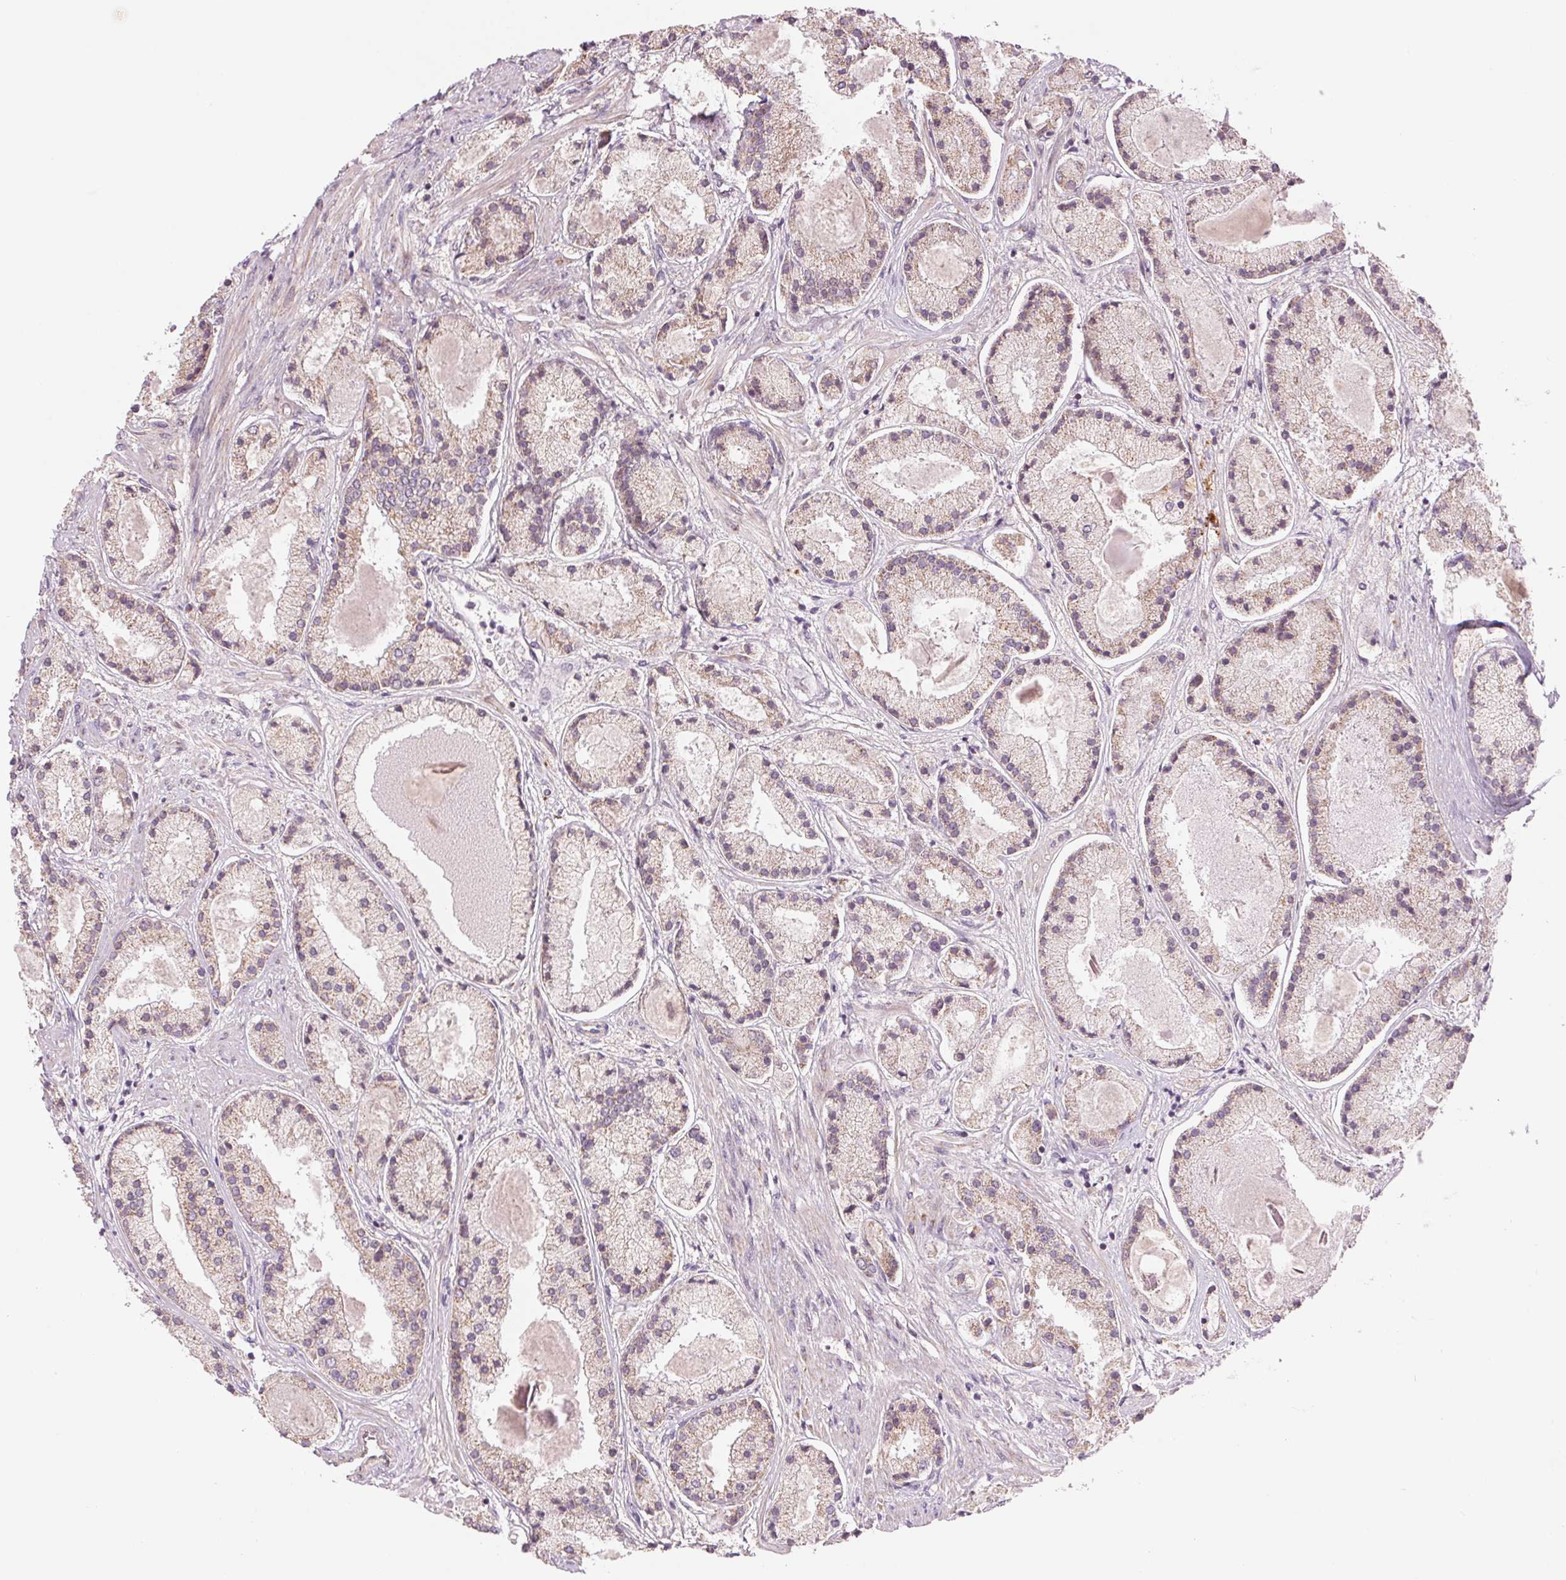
{"staining": {"intensity": "negative", "quantity": "none", "location": "none"}, "tissue": "prostate cancer", "cell_type": "Tumor cells", "image_type": "cancer", "snomed": [{"axis": "morphology", "description": "Adenocarcinoma, High grade"}, {"axis": "topography", "description": "Prostate"}], "caption": "Prostate cancer stained for a protein using immunohistochemistry exhibits no expression tumor cells.", "gene": "ARHGAP32", "patient": {"sex": "male", "age": 67}}